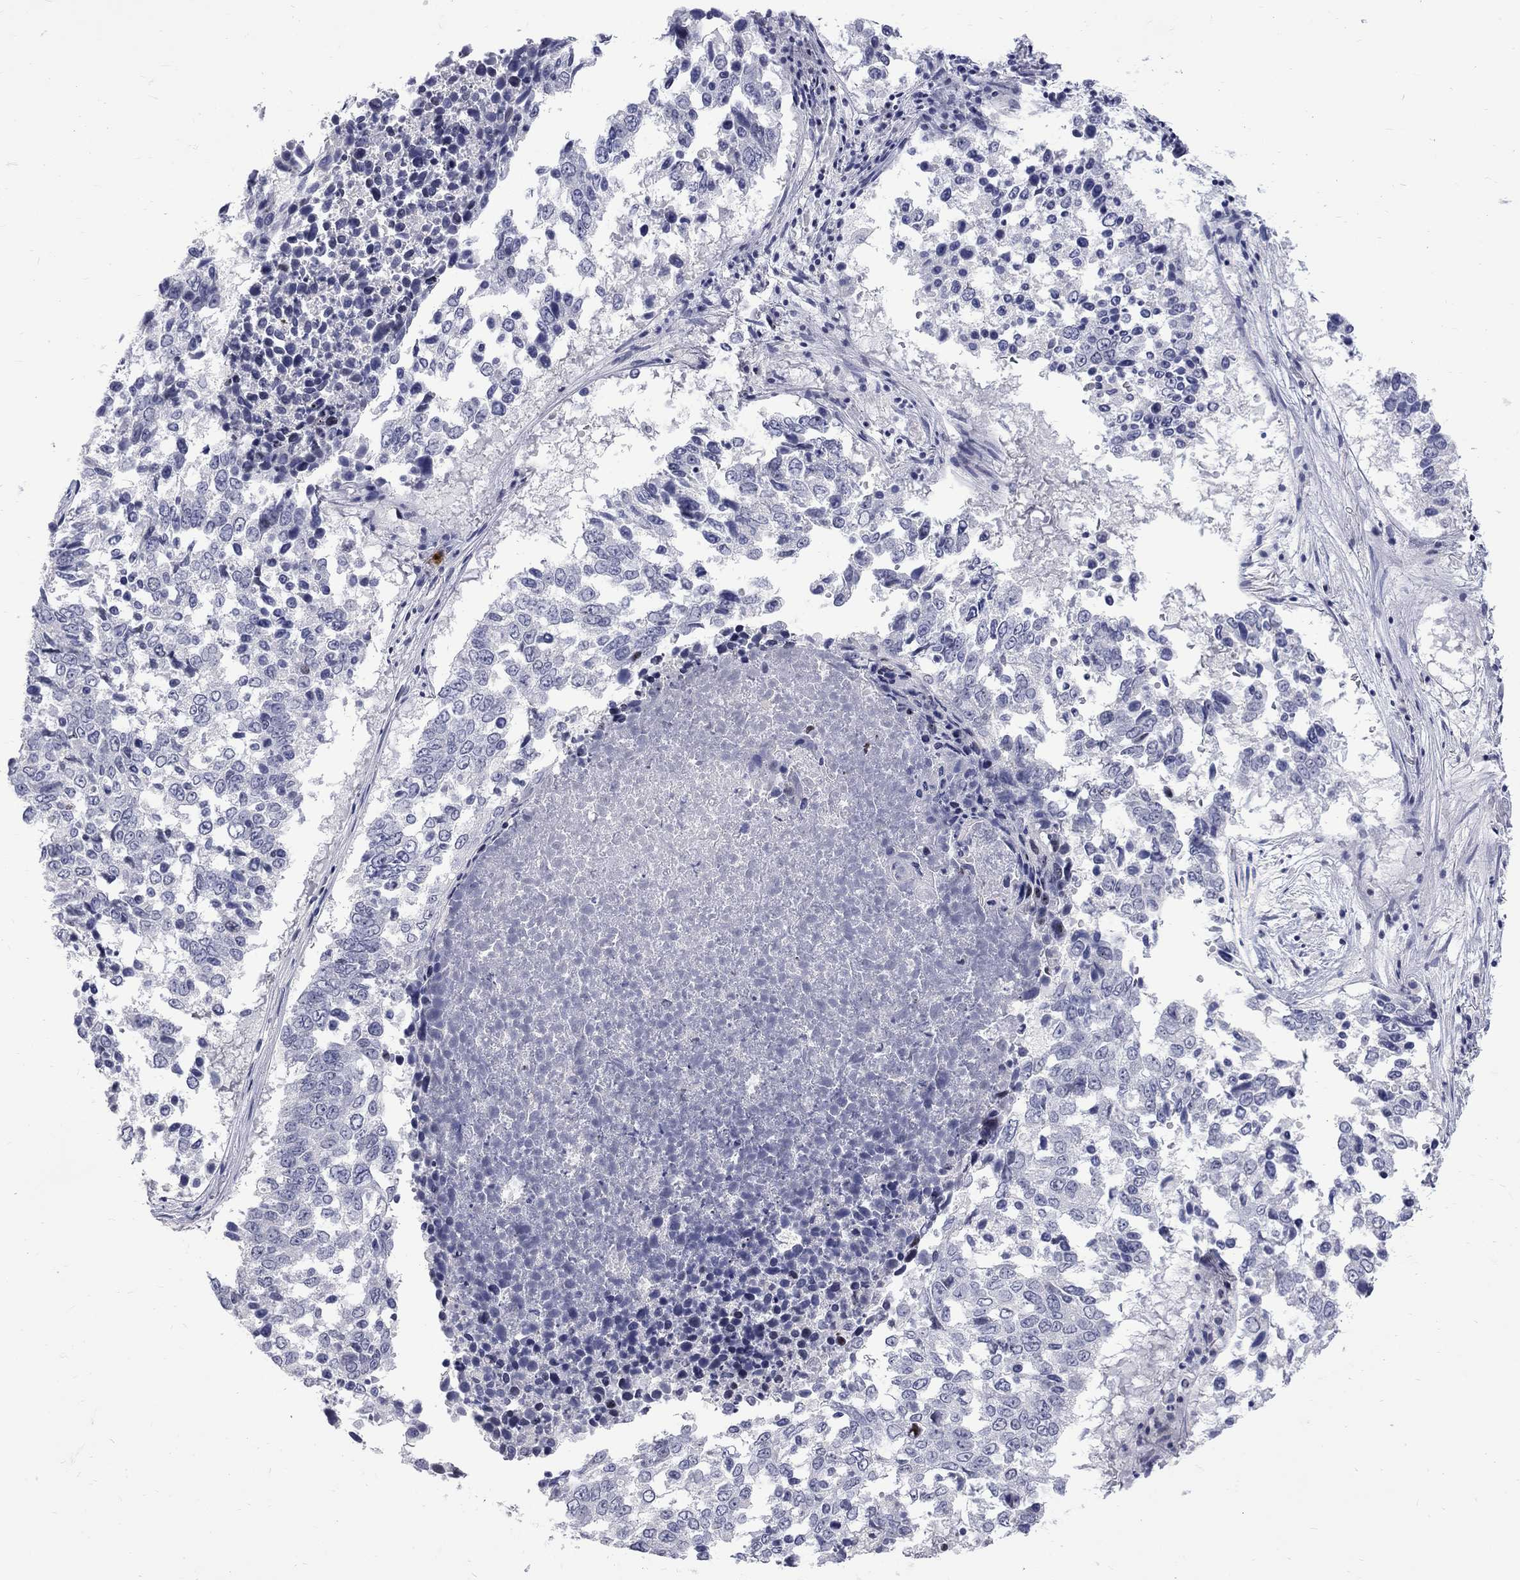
{"staining": {"intensity": "negative", "quantity": "none", "location": "none"}, "tissue": "lung cancer", "cell_type": "Tumor cells", "image_type": "cancer", "snomed": [{"axis": "morphology", "description": "Squamous cell carcinoma, NOS"}, {"axis": "topography", "description": "Lung"}], "caption": "The micrograph shows no significant staining in tumor cells of lung cancer.", "gene": "CTNND2", "patient": {"sex": "male", "age": 82}}